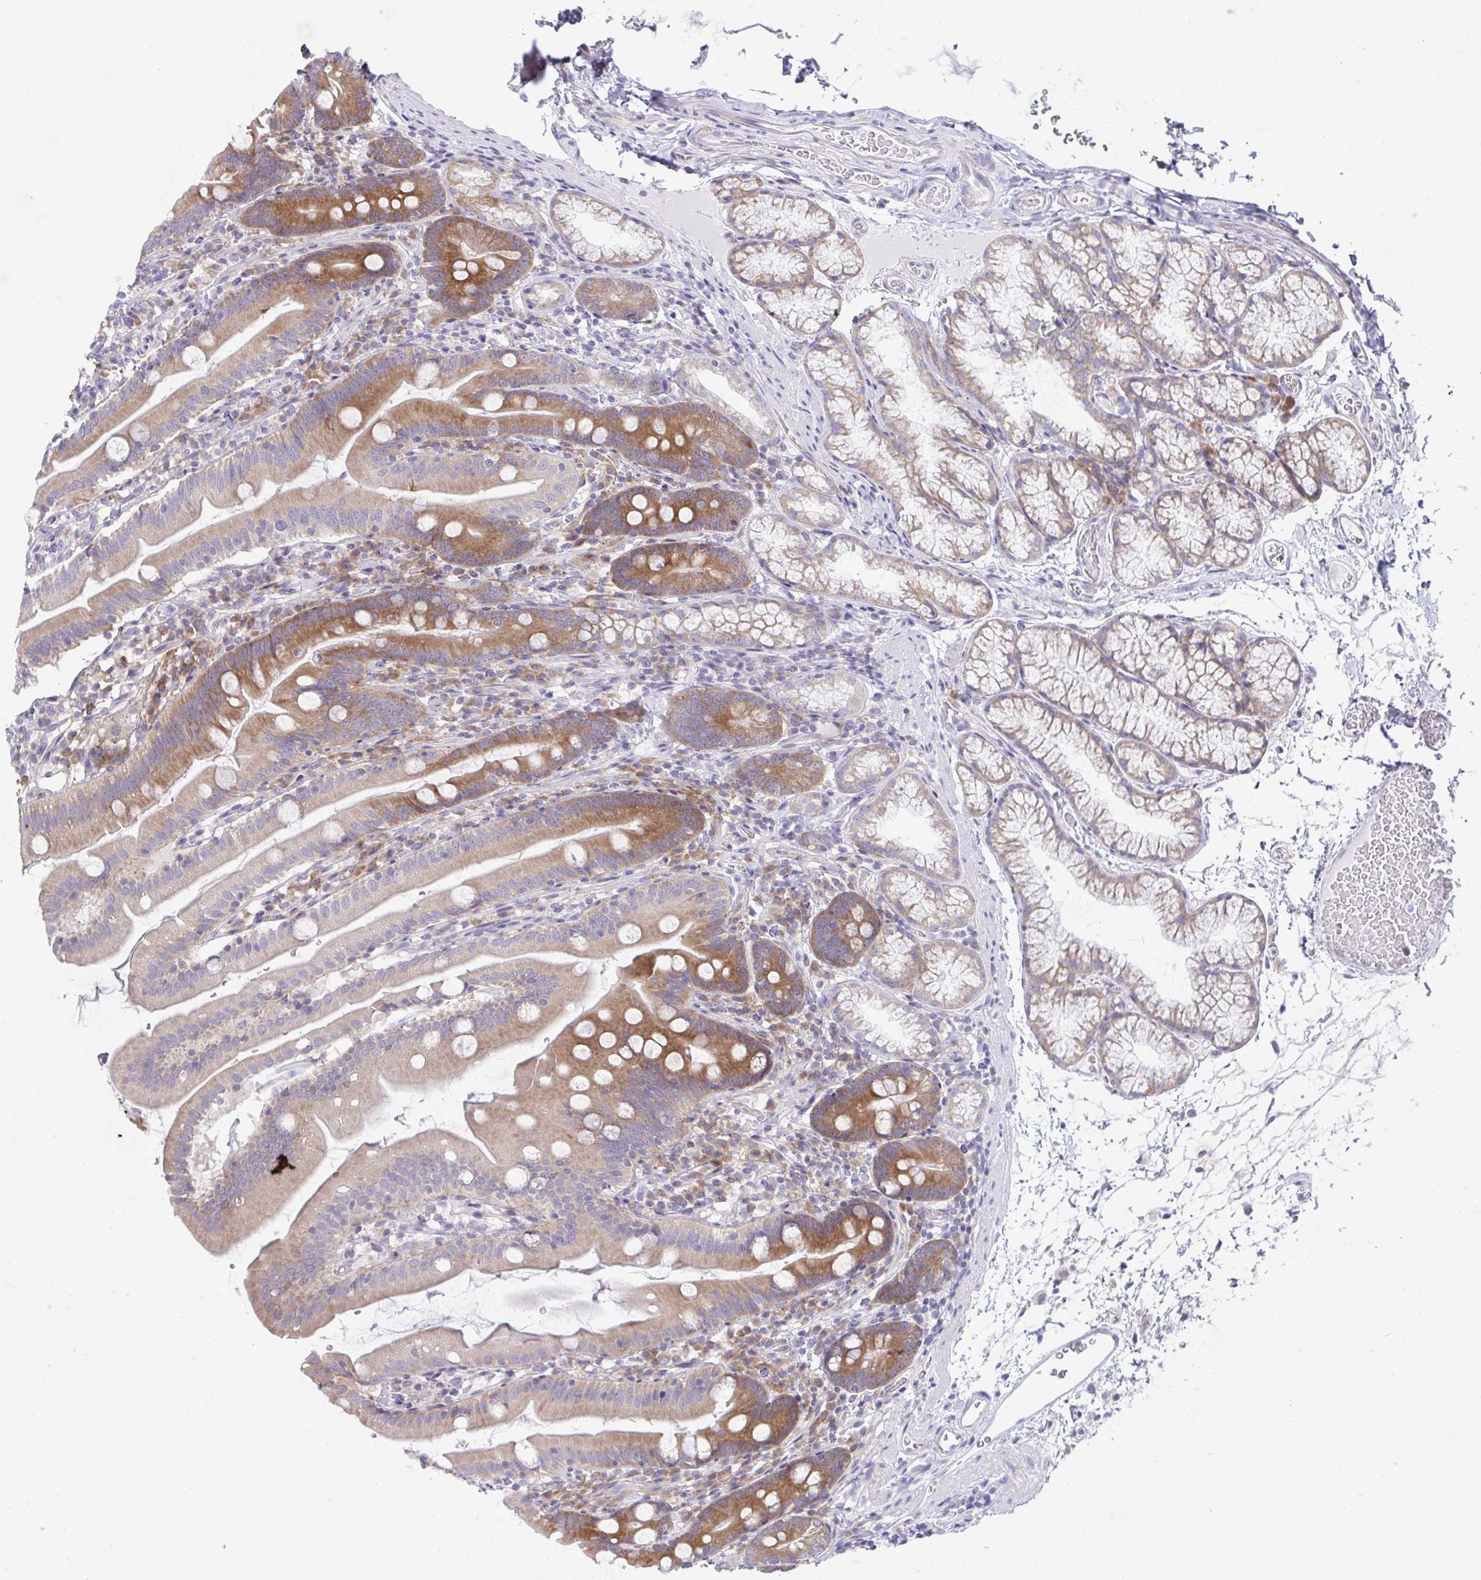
{"staining": {"intensity": "moderate", "quantity": ">75%", "location": "cytoplasmic/membranous"}, "tissue": "duodenum", "cell_type": "Glandular cells", "image_type": "normal", "snomed": [{"axis": "morphology", "description": "Normal tissue, NOS"}, {"axis": "topography", "description": "Duodenum"}], "caption": "Protein staining displays moderate cytoplasmic/membranous staining in approximately >75% of glandular cells in benign duodenum.", "gene": "FAU", "patient": {"sex": "female", "age": 67}}